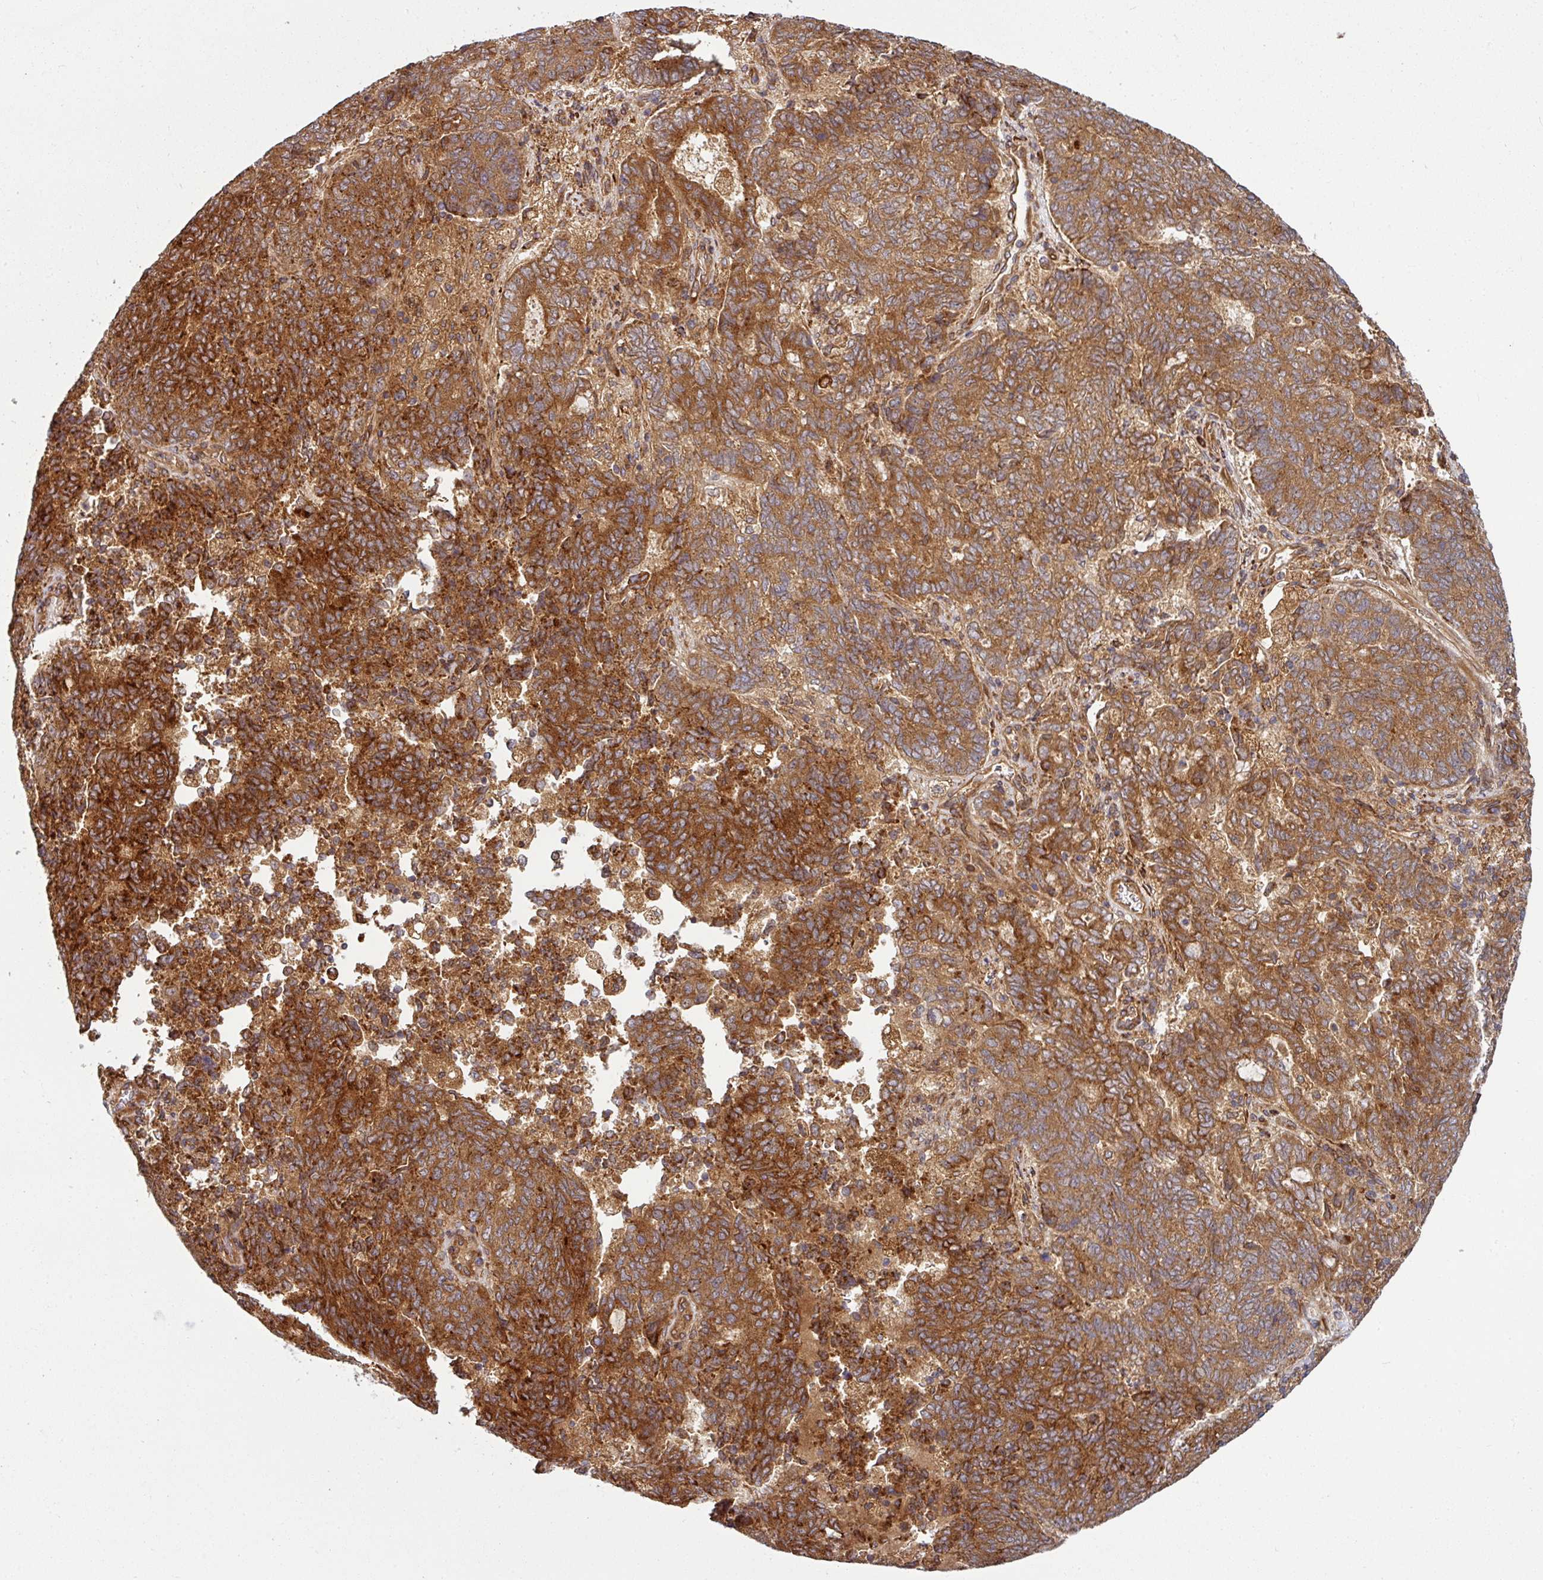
{"staining": {"intensity": "strong", "quantity": ">75%", "location": "cytoplasmic/membranous"}, "tissue": "endometrial cancer", "cell_type": "Tumor cells", "image_type": "cancer", "snomed": [{"axis": "morphology", "description": "Adenocarcinoma, NOS"}, {"axis": "topography", "description": "Endometrium"}], "caption": "High-magnification brightfield microscopy of endometrial cancer (adenocarcinoma) stained with DAB (3,3'-diaminobenzidine) (brown) and counterstained with hematoxylin (blue). tumor cells exhibit strong cytoplasmic/membranous expression is present in about>75% of cells.", "gene": "RAB5A", "patient": {"sex": "female", "age": 80}}